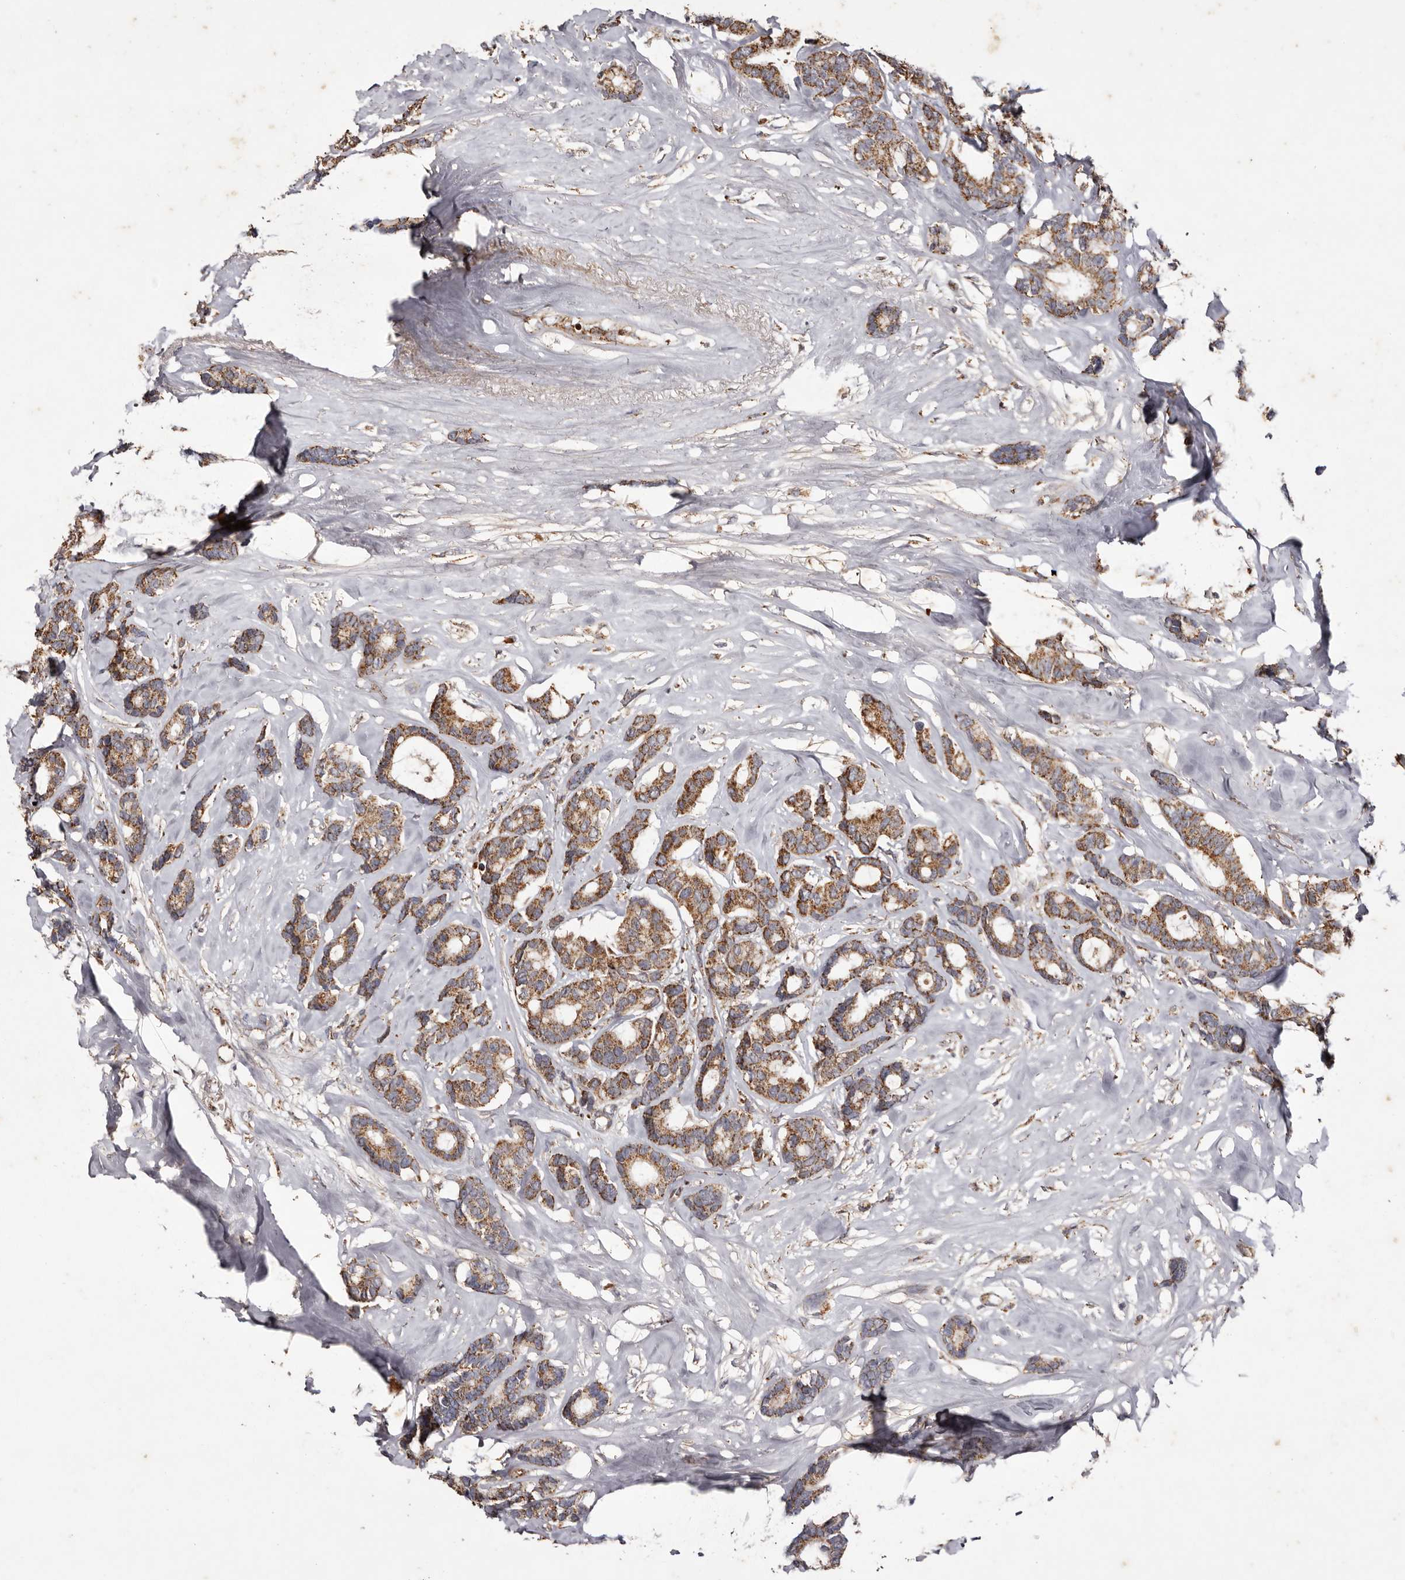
{"staining": {"intensity": "moderate", "quantity": ">75%", "location": "cytoplasmic/membranous"}, "tissue": "breast cancer", "cell_type": "Tumor cells", "image_type": "cancer", "snomed": [{"axis": "morphology", "description": "Duct carcinoma"}, {"axis": "topography", "description": "Breast"}], "caption": "Immunohistochemistry (IHC) (DAB) staining of human infiltrating ductal carcinoma (breast) exhibits moderate cytoplasmic/membranous protein staining in approximately >75% of tumor cells. (Brightfield microscopy of DAB IHC at high magnification).", "gene": "CPLANE2", "patient": {"sex": "female", "age": 87}}